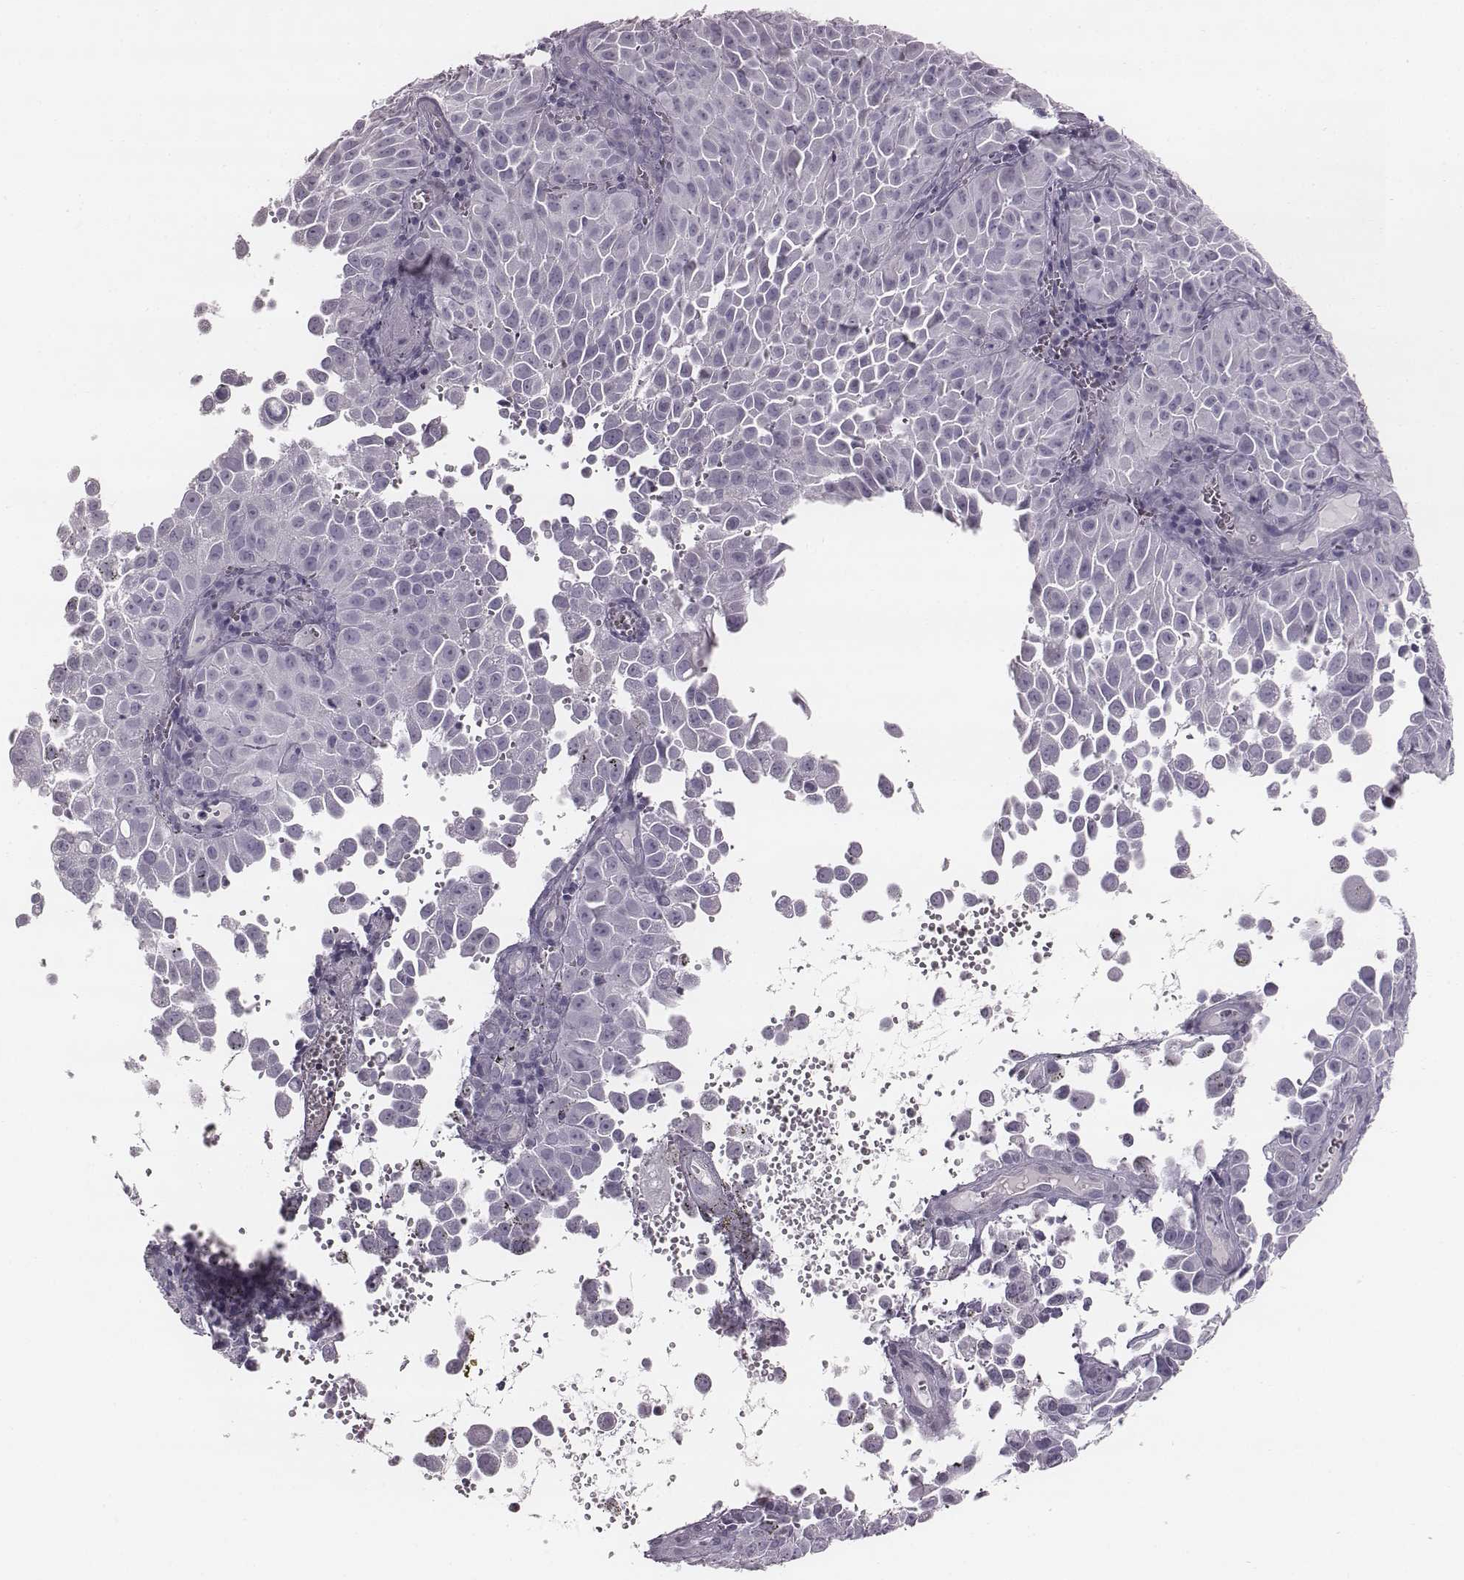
{"staining": {"intensity": "negative", "quantity": "none", "location": "none"}, "tissue": "cervical cancer", "cell_type": "Tumor cells", "image_type": "cancer", "snomed": [{"axis": "morphology", "description": "Squamous cell carcinoma, NOS"}, {"axis": "topography", "description": "Cervix"}], "caption": "There is no significant expression in tumor cells of cervical cancer.", "gene": "PDE8B", "patient": {"sex": "female", "age": 55}}